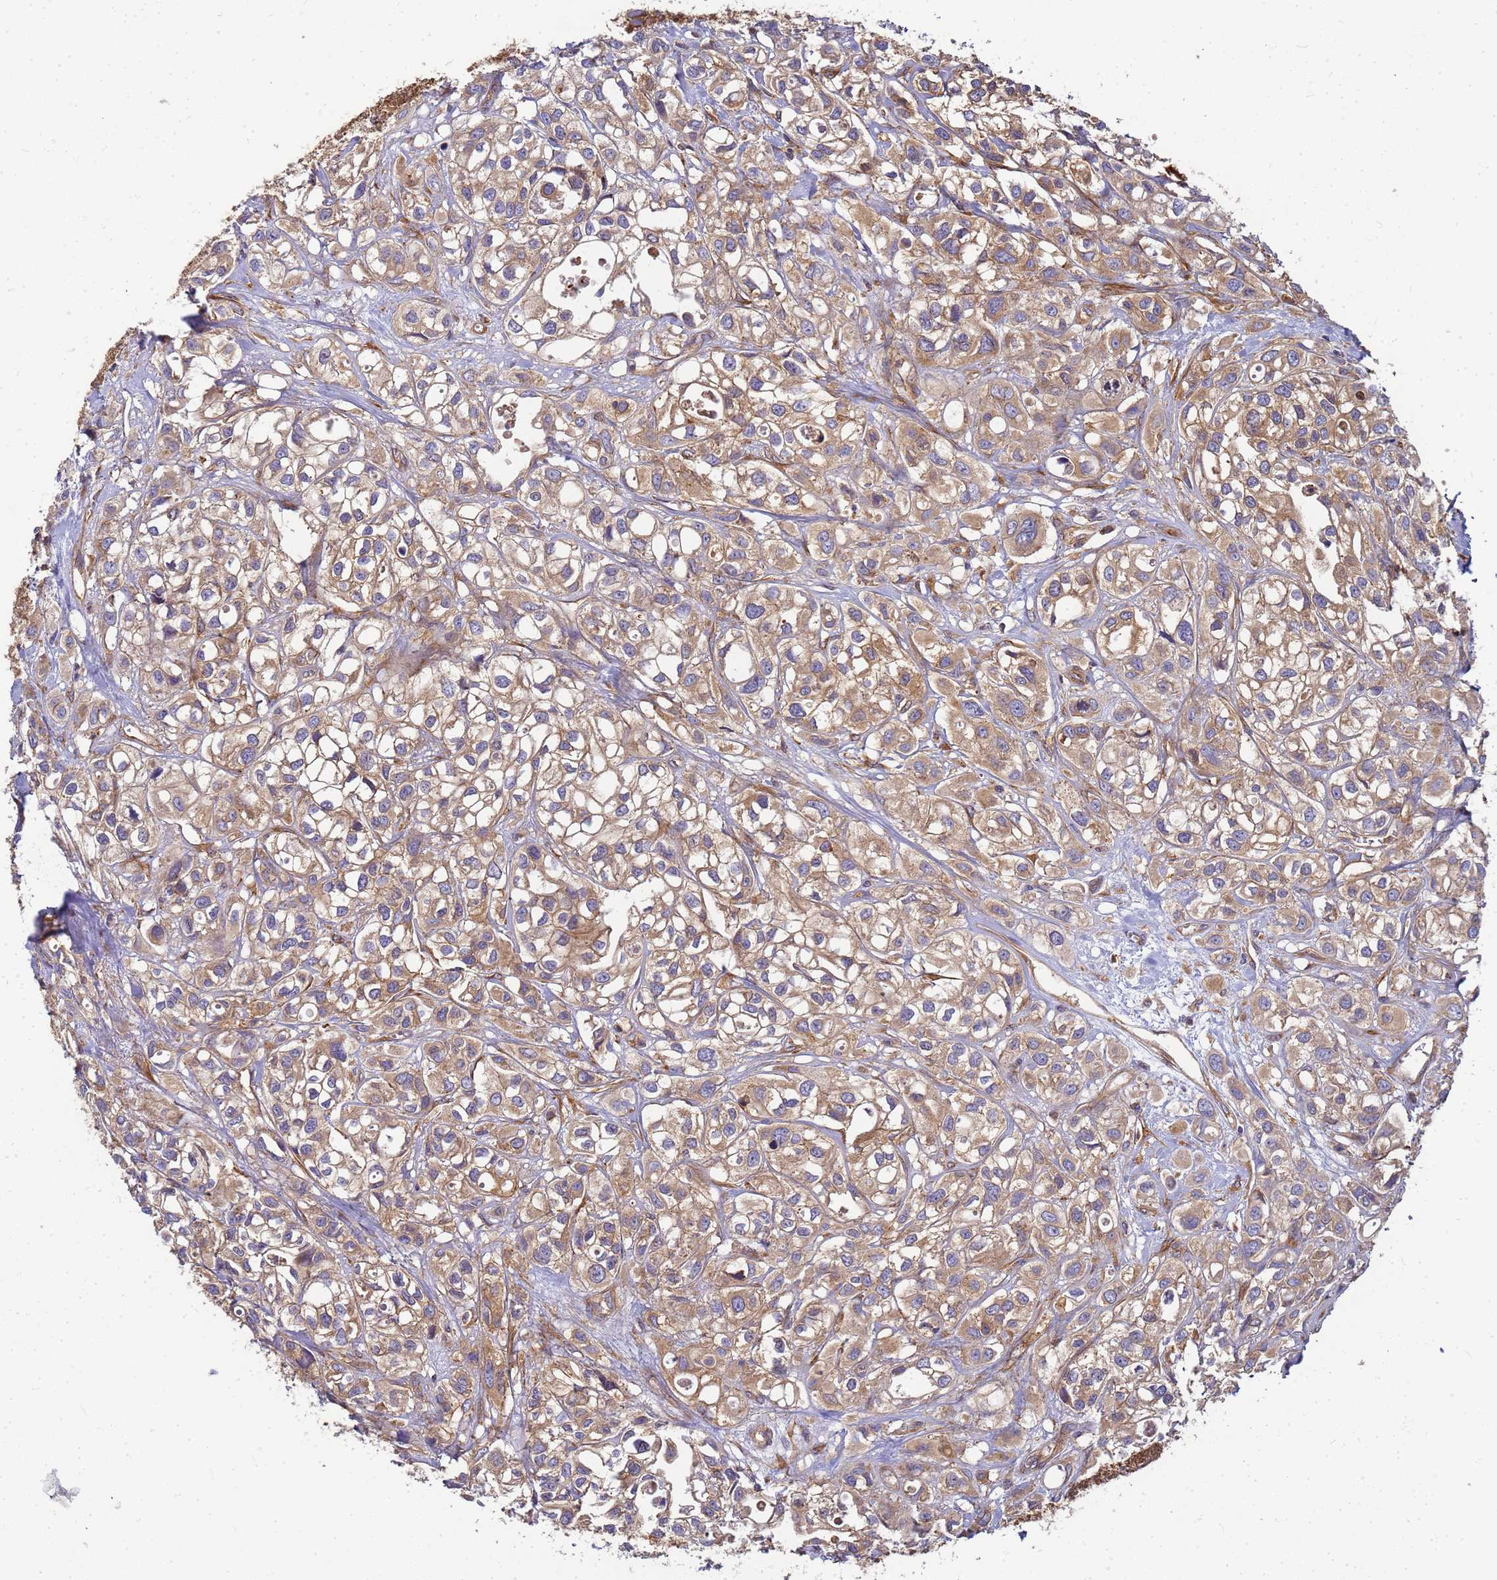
{"staining": {"intensity": "moderate", "quantity": ">75%", "location": "cytoplasmic/membranous"}, "tissue": "urothelial cancer", "cell_type": "Tumor cells", "image_type": "cancer", "snomed": [{"axis": "morphology", "description": "Urothelial carcinoma, High grade"}, {"axis": "topography", "description": "Urinary bladder"}], "caption": "High-power microscopy captured an IHC photomicrograph of urothelial cancer, revealing moderate cytoplasmic/membranous expression in about >75% of tumor cells.", "gene": "C2CD5", "patient": {"sex": "male", "age": 67}}